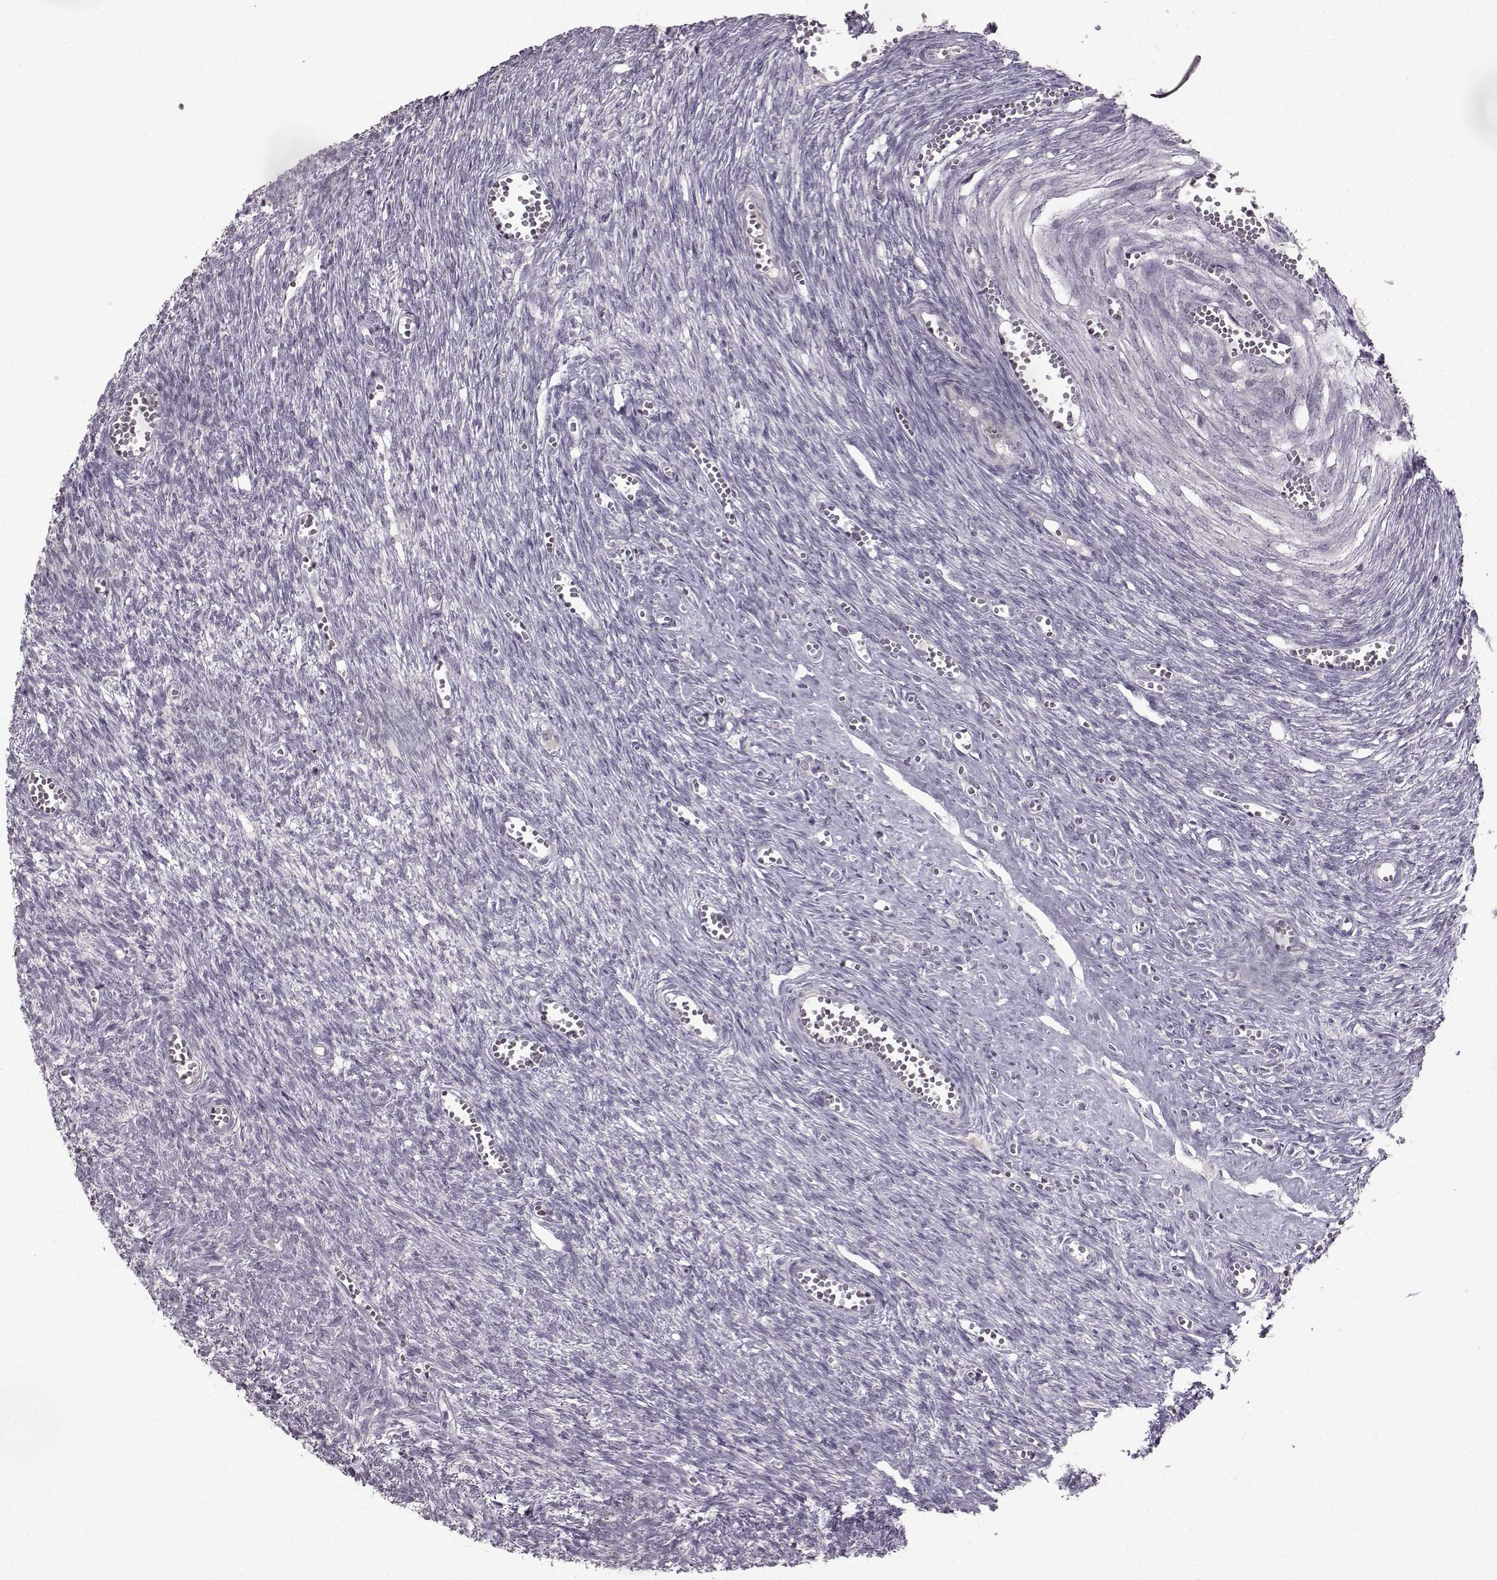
{"staining": {"intensity": "negative", "quantity": "none", "location": "none"}, "tissue": "ovary", "cell_type": "Follicle cells", "image_type": "normal", "snomed": [{"axis": "morphology", "description": "Normal tissue, NOS"}, {"axis": "topography", "description": "Ovary"}], "caption": "This is an IHC histopathology image of benign human ovary. There is no staining in follicle cells.", "gene": "LHB", "patient": {"sex": "female", "age": 43}}